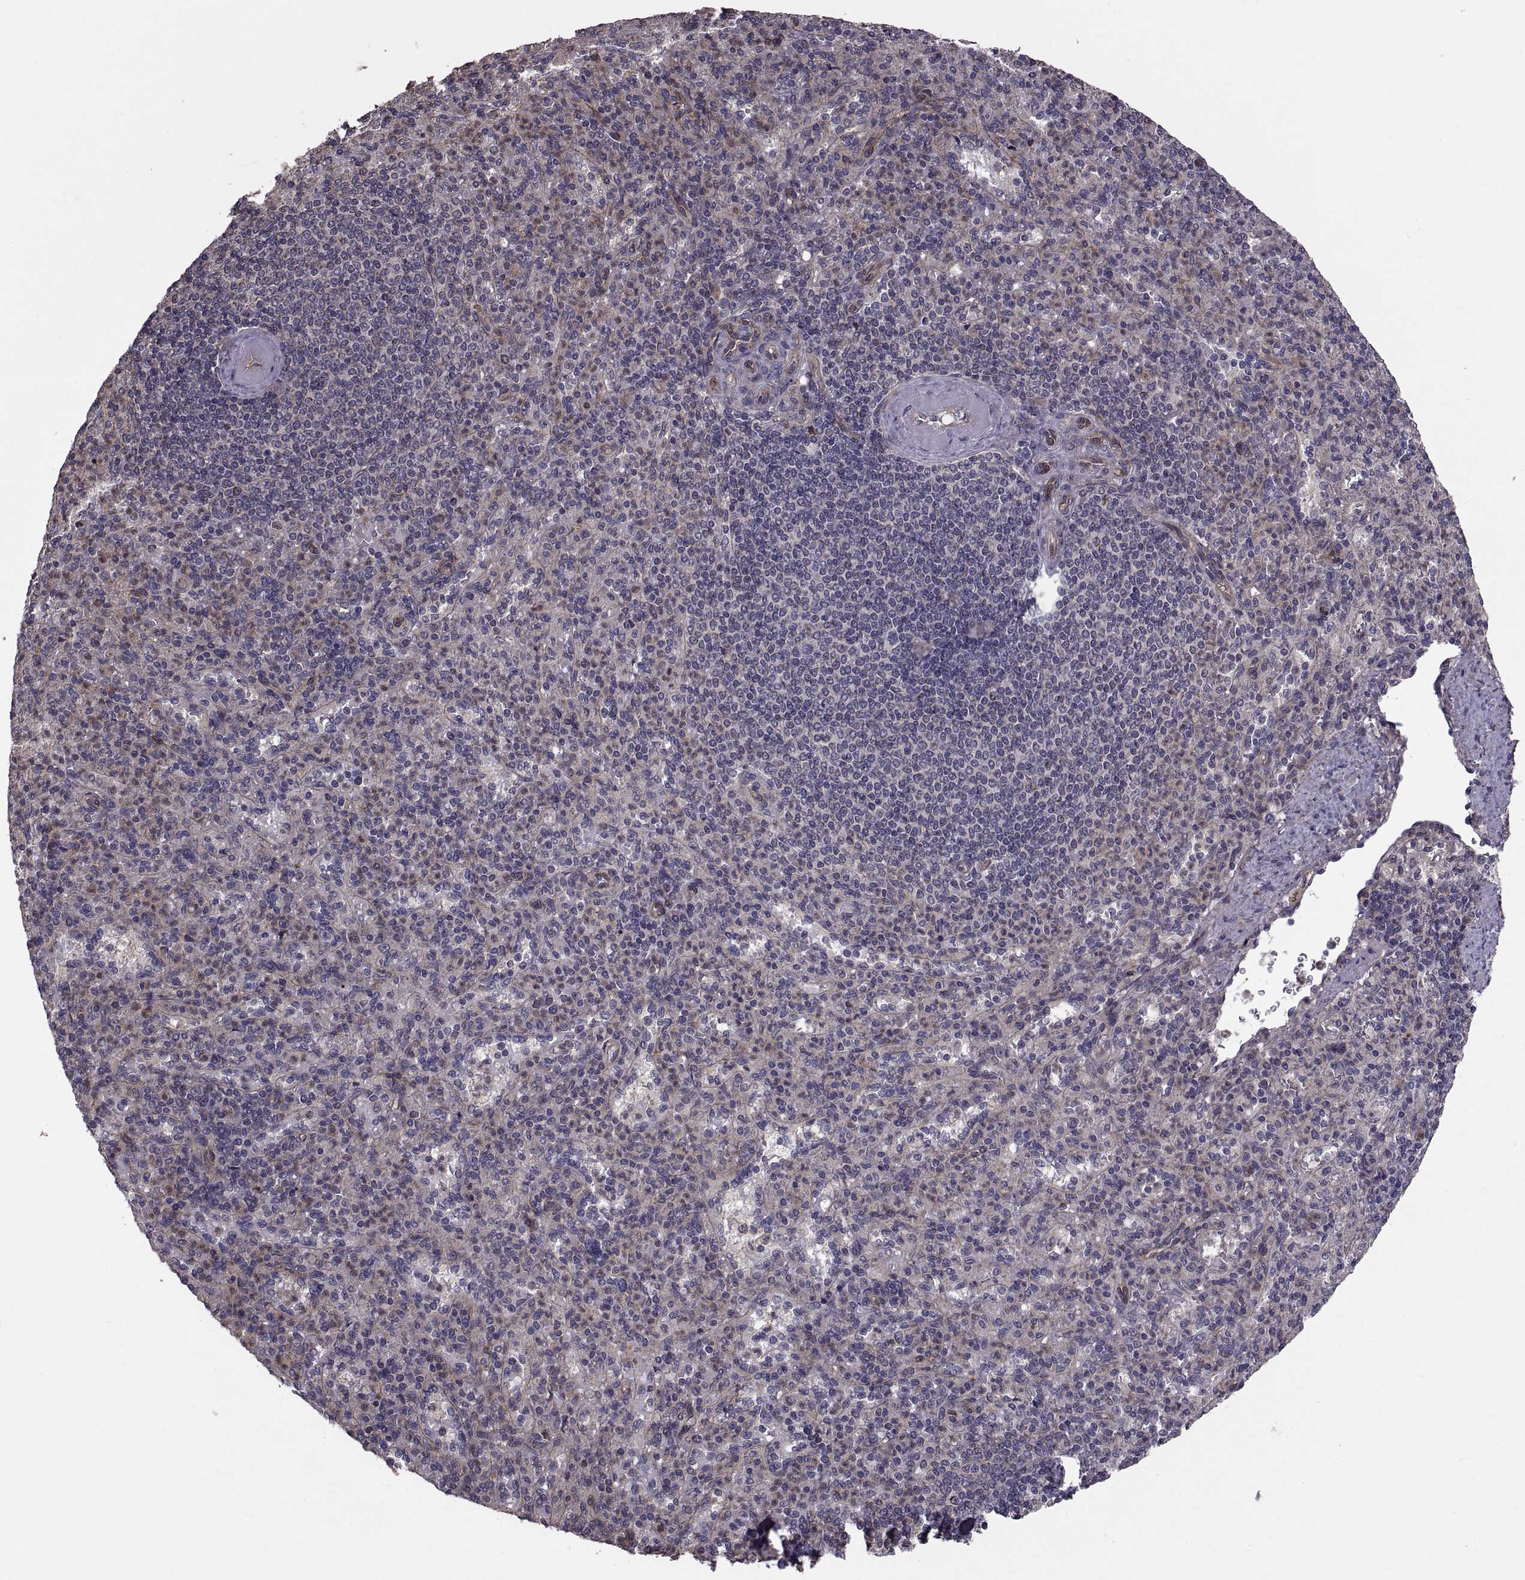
{"staining": {"intensity": "moderate", "quantity": "<25%", "location": "cytoplasmic/membranous"}, "tissue": "spleen", "cell_type": "Cells in red pulp", "image_type": "normal", "snomed": [{"axis": "morphology", "description": "Normal tissue, NOS"}, {"axis": "topography", "description": "Spleen"}], "caption": "Protein expression analysis of normal spleen displays moderate cytoplasmic/membranous staining in approximately <25% of cells in red pulp. The staining is performed using DAB brown chromogen to label protein expression. The nuclei are counter-stained blue using hematoxylin.", "gene": "PMM2", "patient": {"sex": "female", "age": 74}}